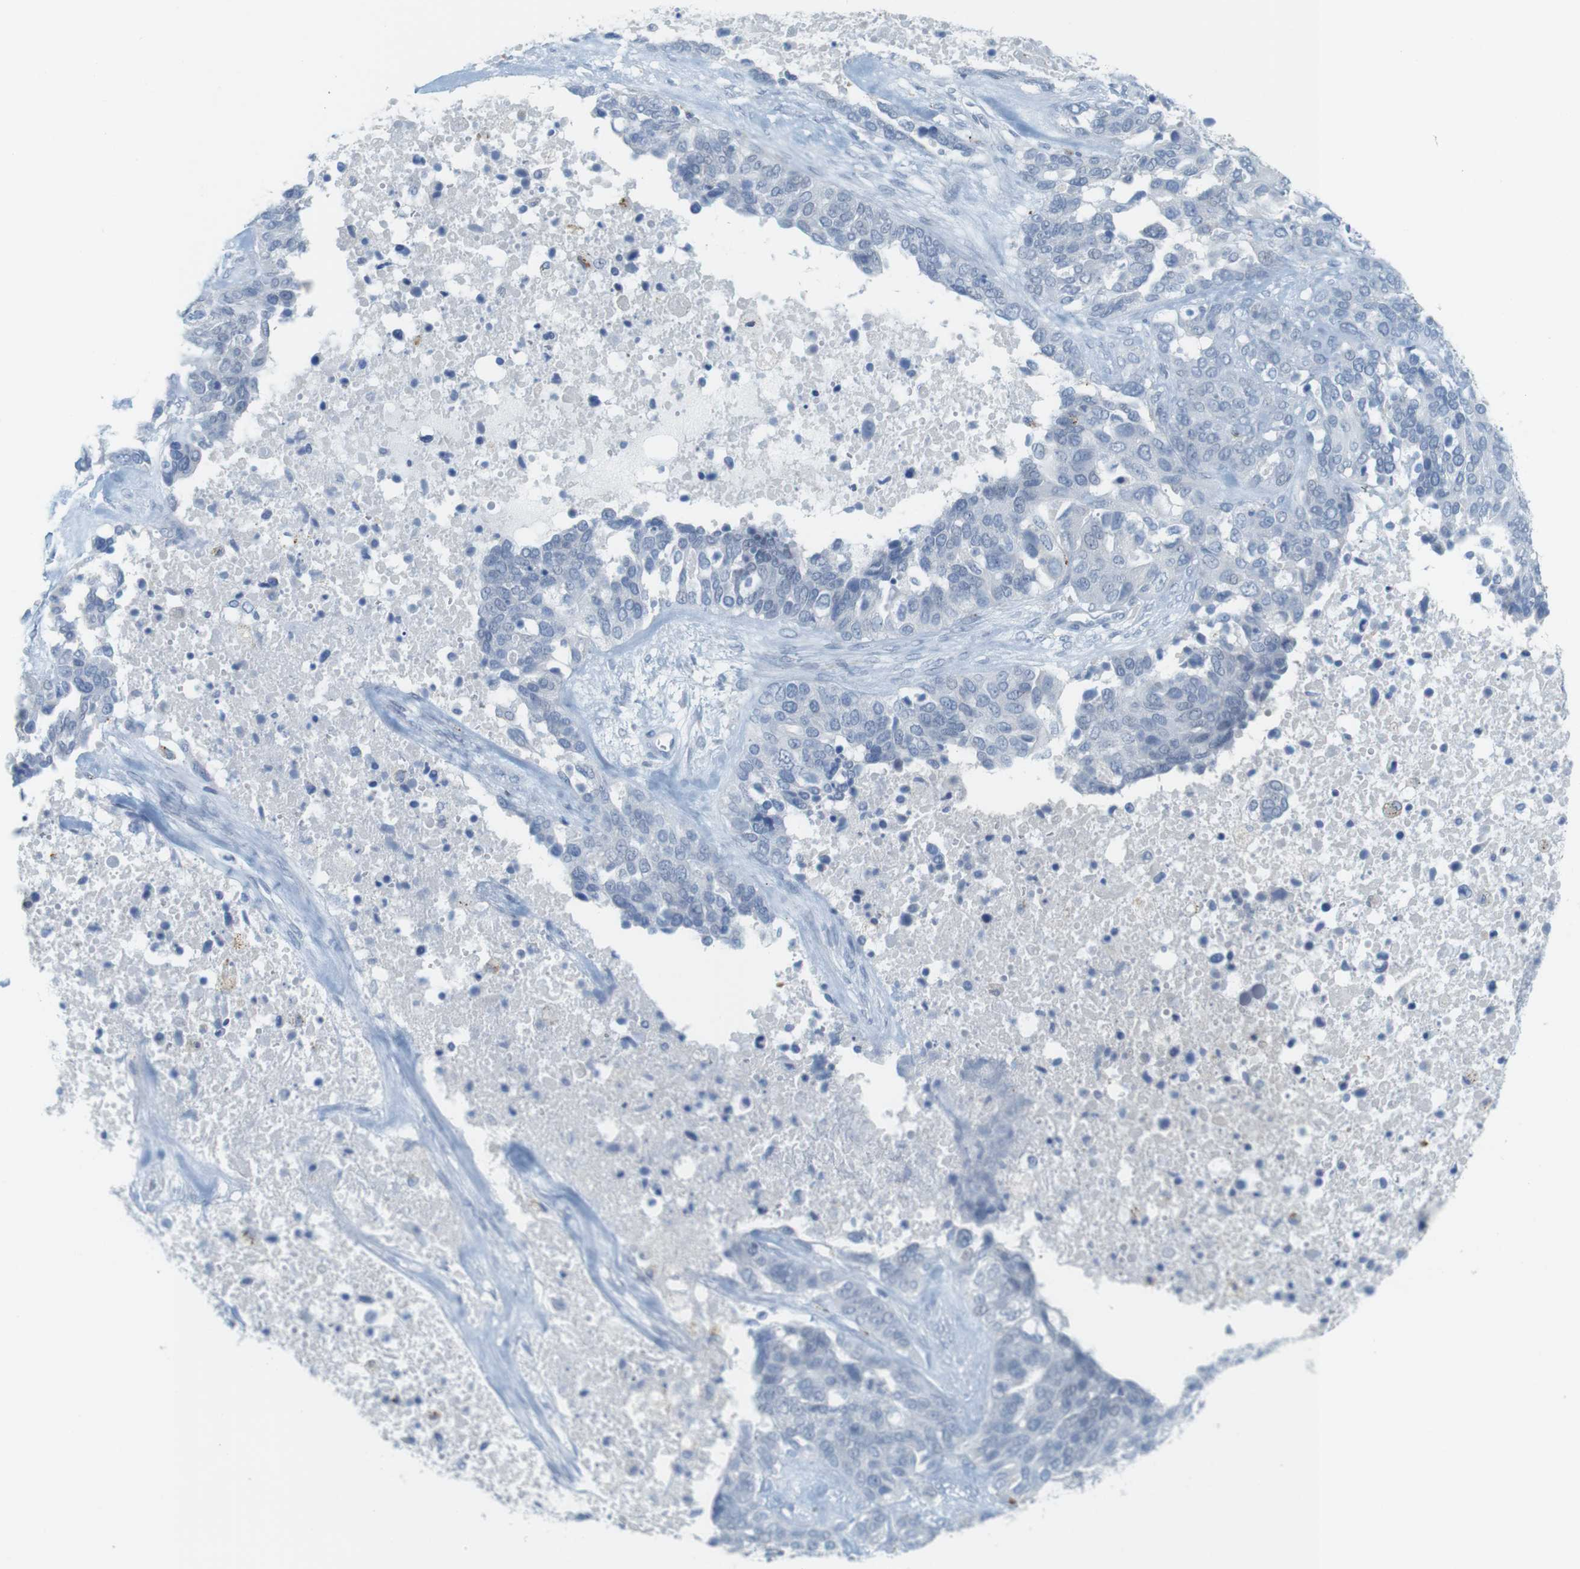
{"staining": {"intensity": "negative", "quantity": "none", "location": "none"}, "tissue": "ovarian cancer", "cell_type": "Tumor cells", "image_type": "cancer", "snomed": [{"axis": "morphology", "description": "Cystadenocarcinoma, serous, NOS"}, {"axis": "topography", "description": "Ovary"}], "caption": "Tumor cells are negative for brown protein staining in ovarian serous cystadenocarcinoma.", "gene": "YIPF1", "patient": {"sex": "female", "age": 44}}